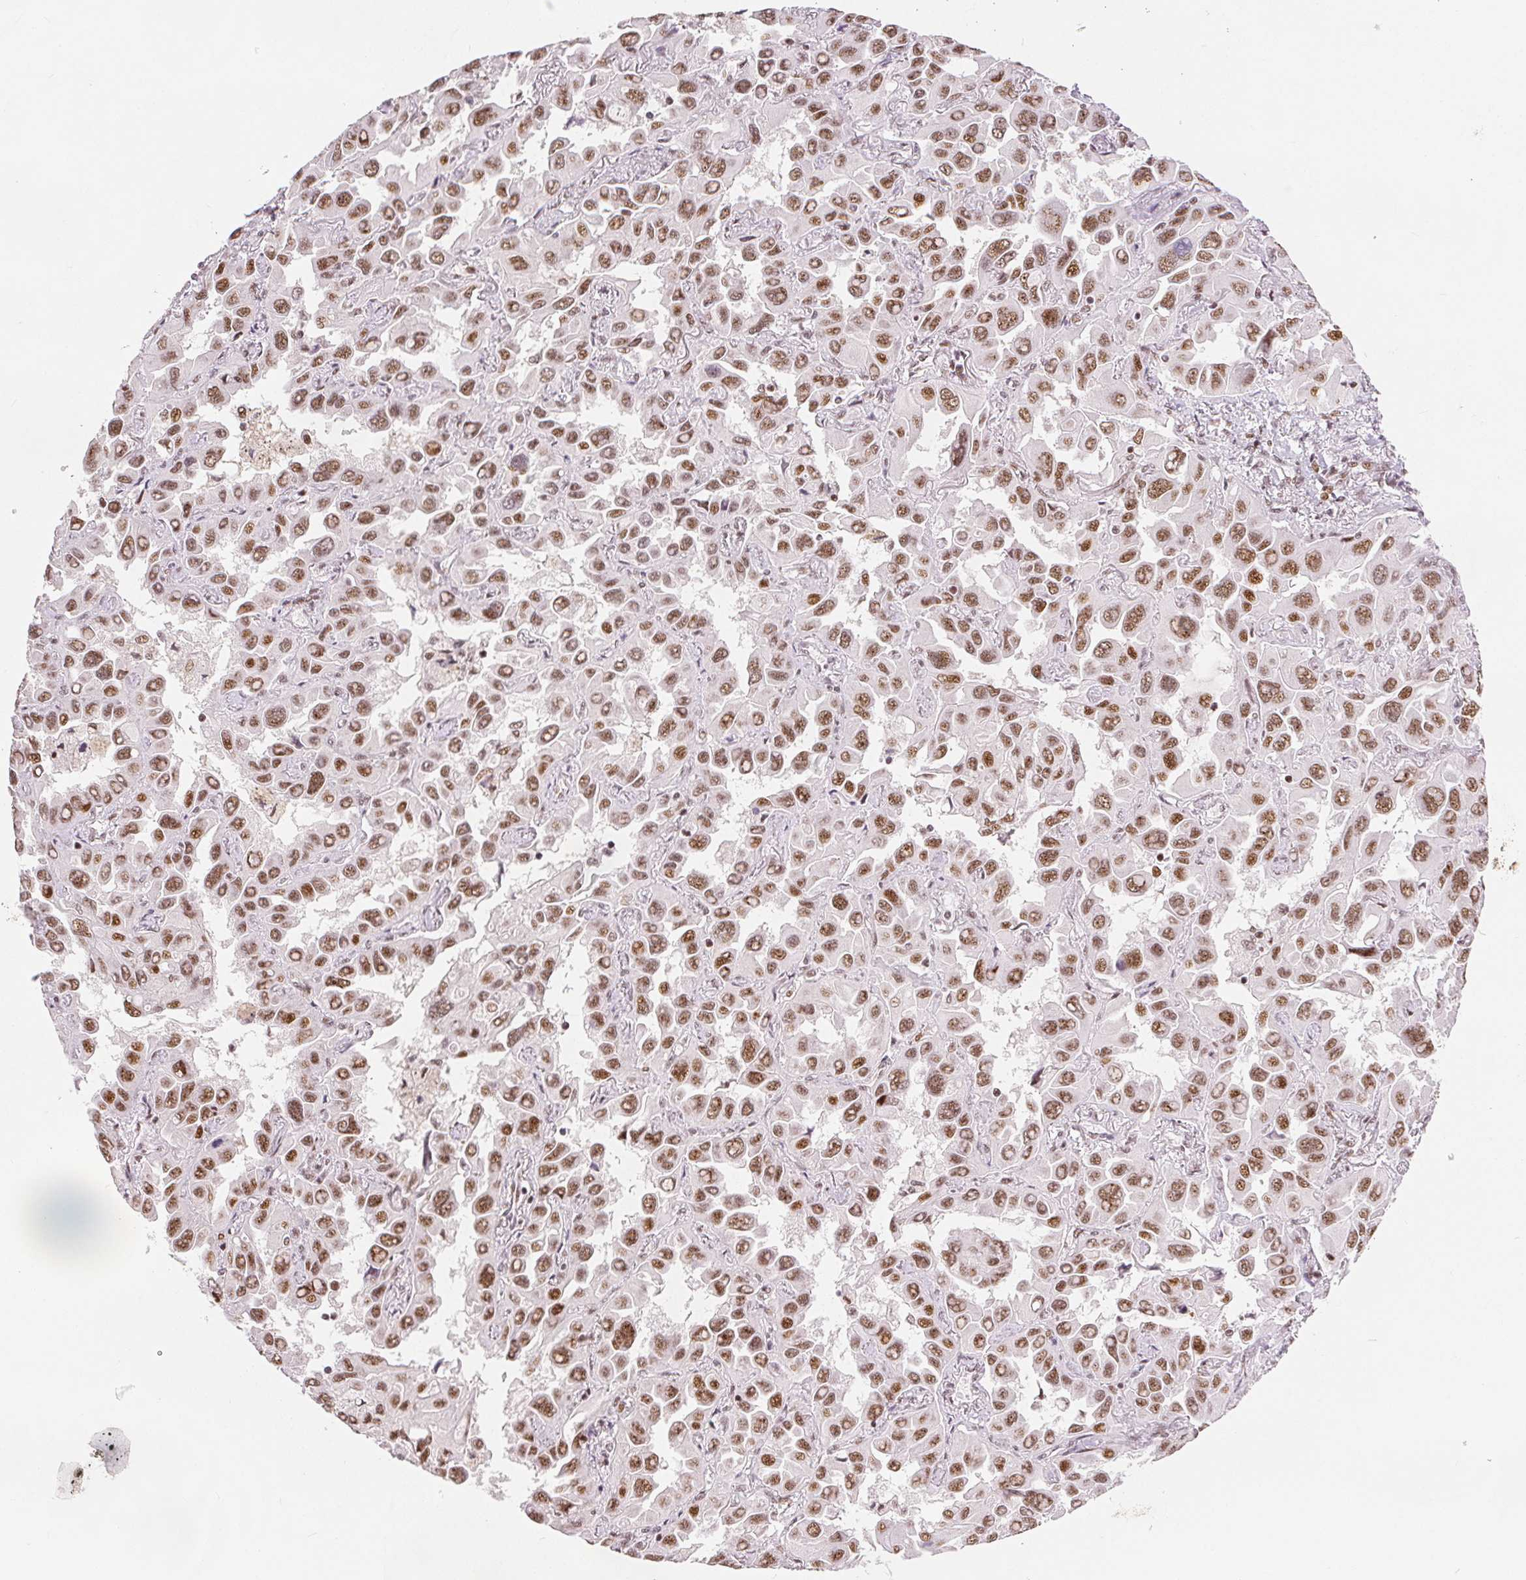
{"staining": {"intensity": "moderate", "quantity": ">75%", "location": "nuclear"}, "tissue": "lung cancer", "cell_type": "Tumor cells", "image_type": "cancer", "snomed": [{"axis": "morphology", "description": "Adenocarcinoma, NOS"}, {"axis": "topography", "description": "Lung"}], "caption": "An IHC micrograph of tumor tissue is shown. Protein staining in brown highlights moderate nuclear positivity in lung cancer within tumor cells.", "gene": "ZNF703", "patient": {"sex": "male", "age": 64}}